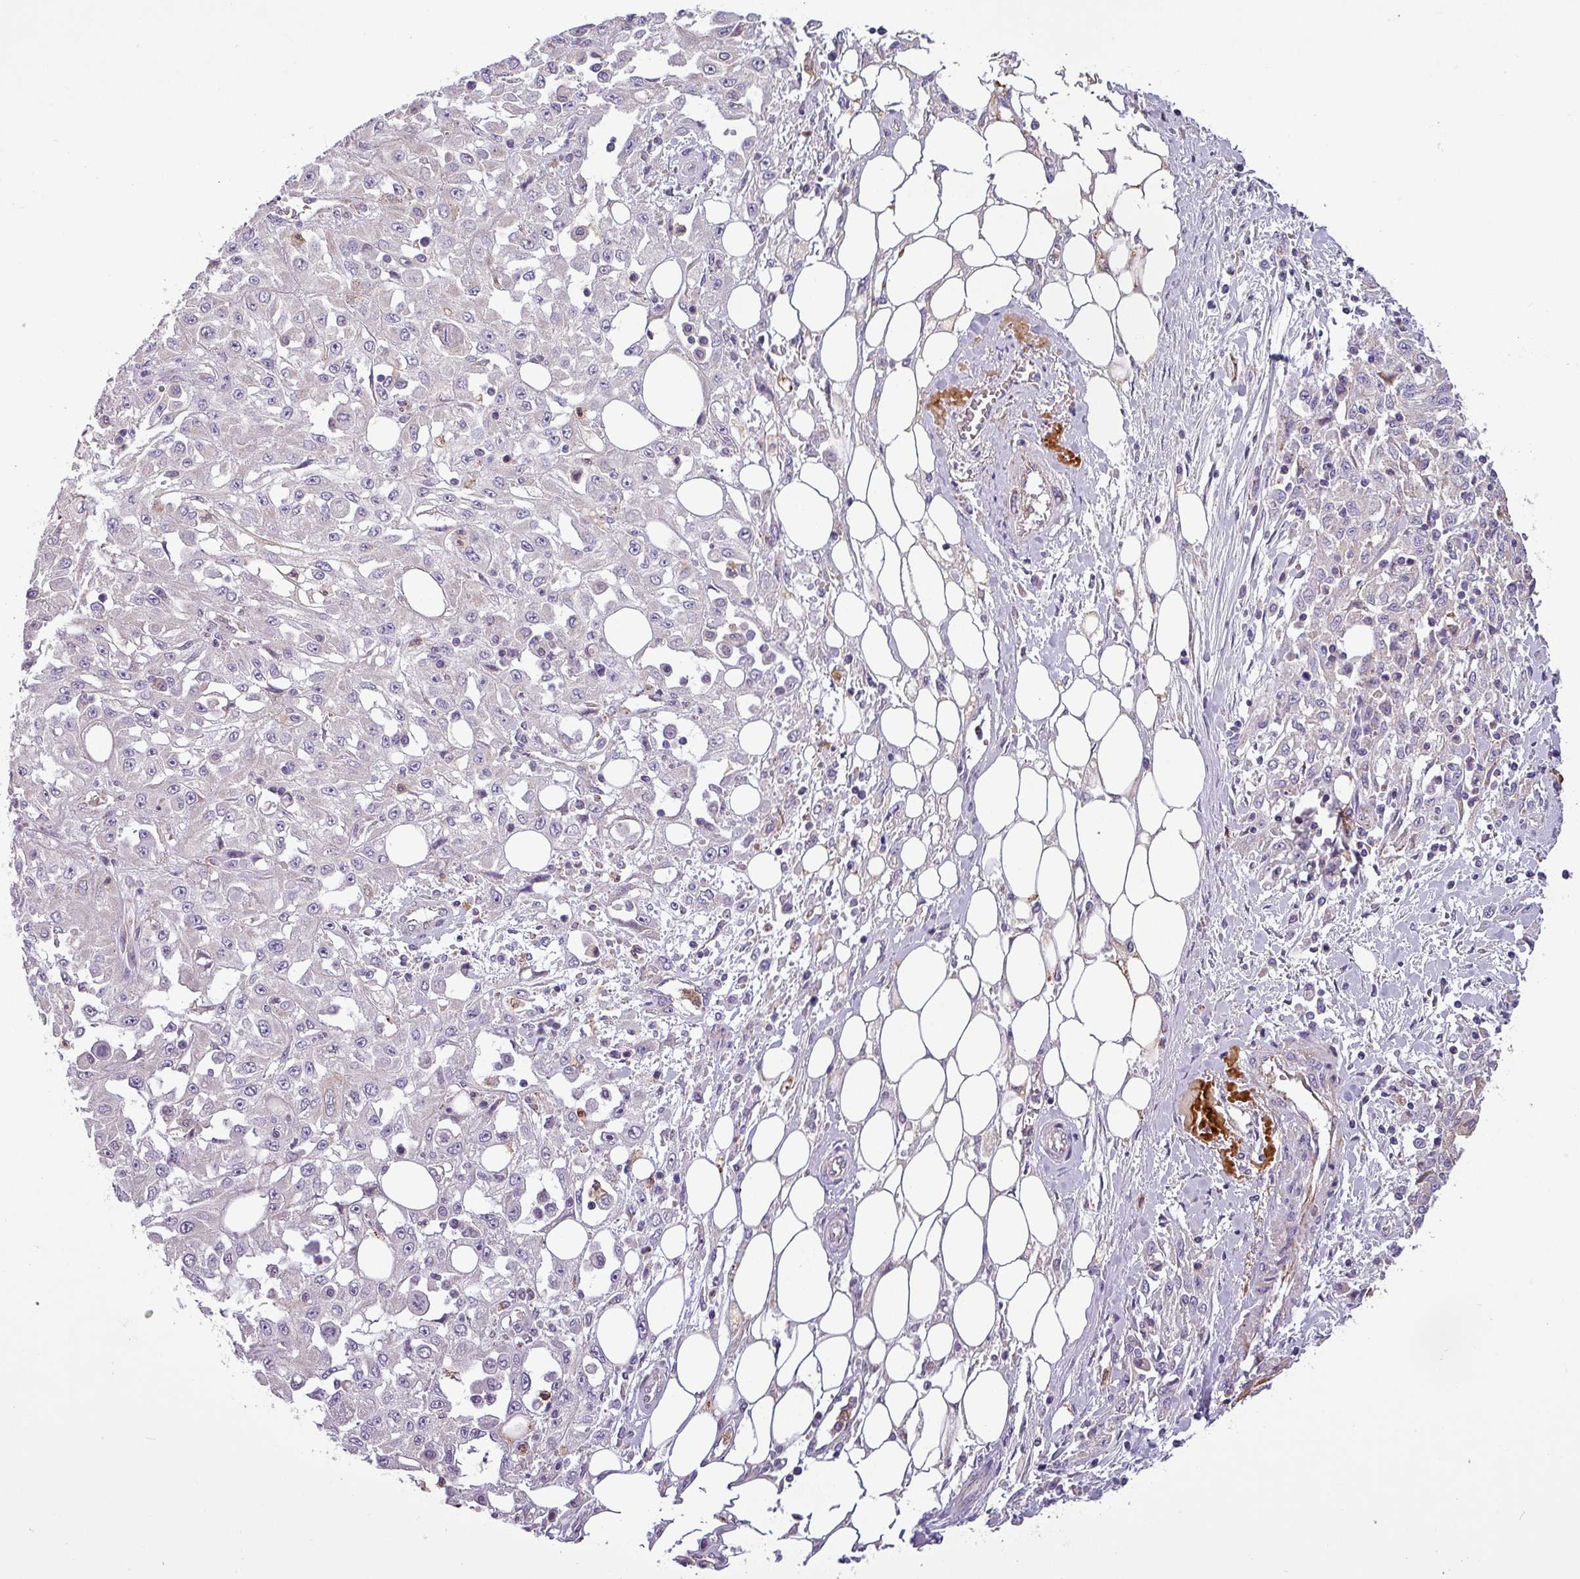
{"staining": {"intensity": "negative", "quantity": "none", "location": "none"}, "tissue": "skin cancer", "cell_type": "Tumor cells", "image_type": "cancer", "snomed": [{"axis": "morphology", "description": "Squamous cell carcinoma, NOS"}, {"axis": "morphology", "description": "Squamous cell carcinoma, metastatic, NOS"}, {"axis": "topography", "description": "Skin"}, {"axis": "topography", "description": "Lymph node"}], "caption": "Skin metastatic squamous cell carcinoma was stained to show a protein in brown. There is no significant expression in tumor cells.", "gene": "PNMA6A", "patient": {"sex": "male", "age": 75}}